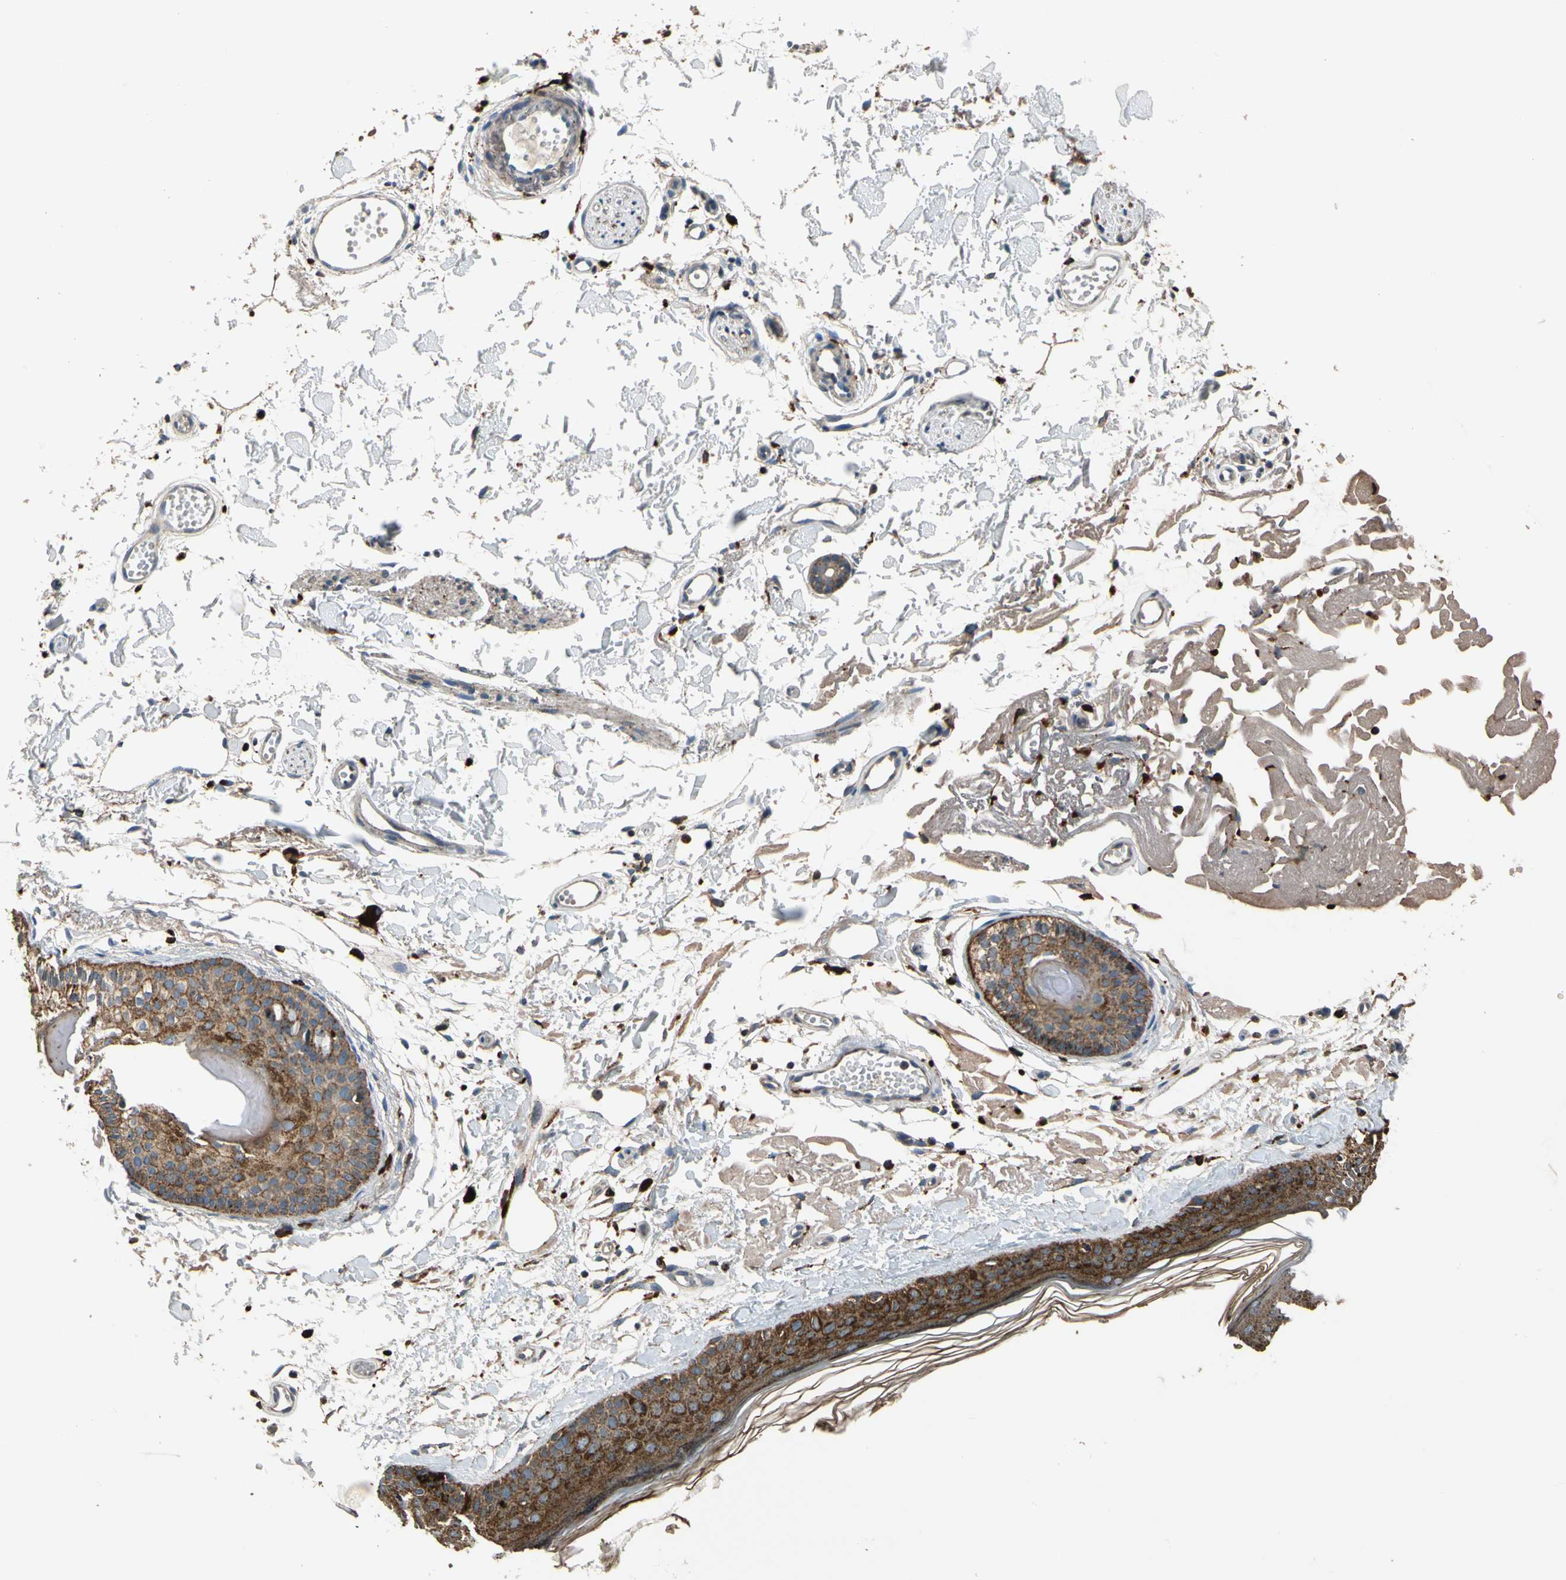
{"staining": {"intensity": "moderate", "quantity": "25%-75%", "location": "cytoplasmic/membranous"}, "tissue": "skin", "cell_type": "Fibroblasts", "image_type": "normal", "snomed": [{"axis": "morphology", "description": "Normal tissue, NOS"}, {"axis": "topography", "description": "Skin"}], "caption": "Protein expression analysis of benign skin exhibits moderate cytoplasmic/membranous expression in approximately 25%-75% of fibroblasts. The staining was performed using DAB (3,3'-diaminobenzidine), with brown indicating positive protein expression. Nuclei are stained blue with hematoxylin.", "gene": "GM2A", "patient": {"sex": "male", "age": 83}}